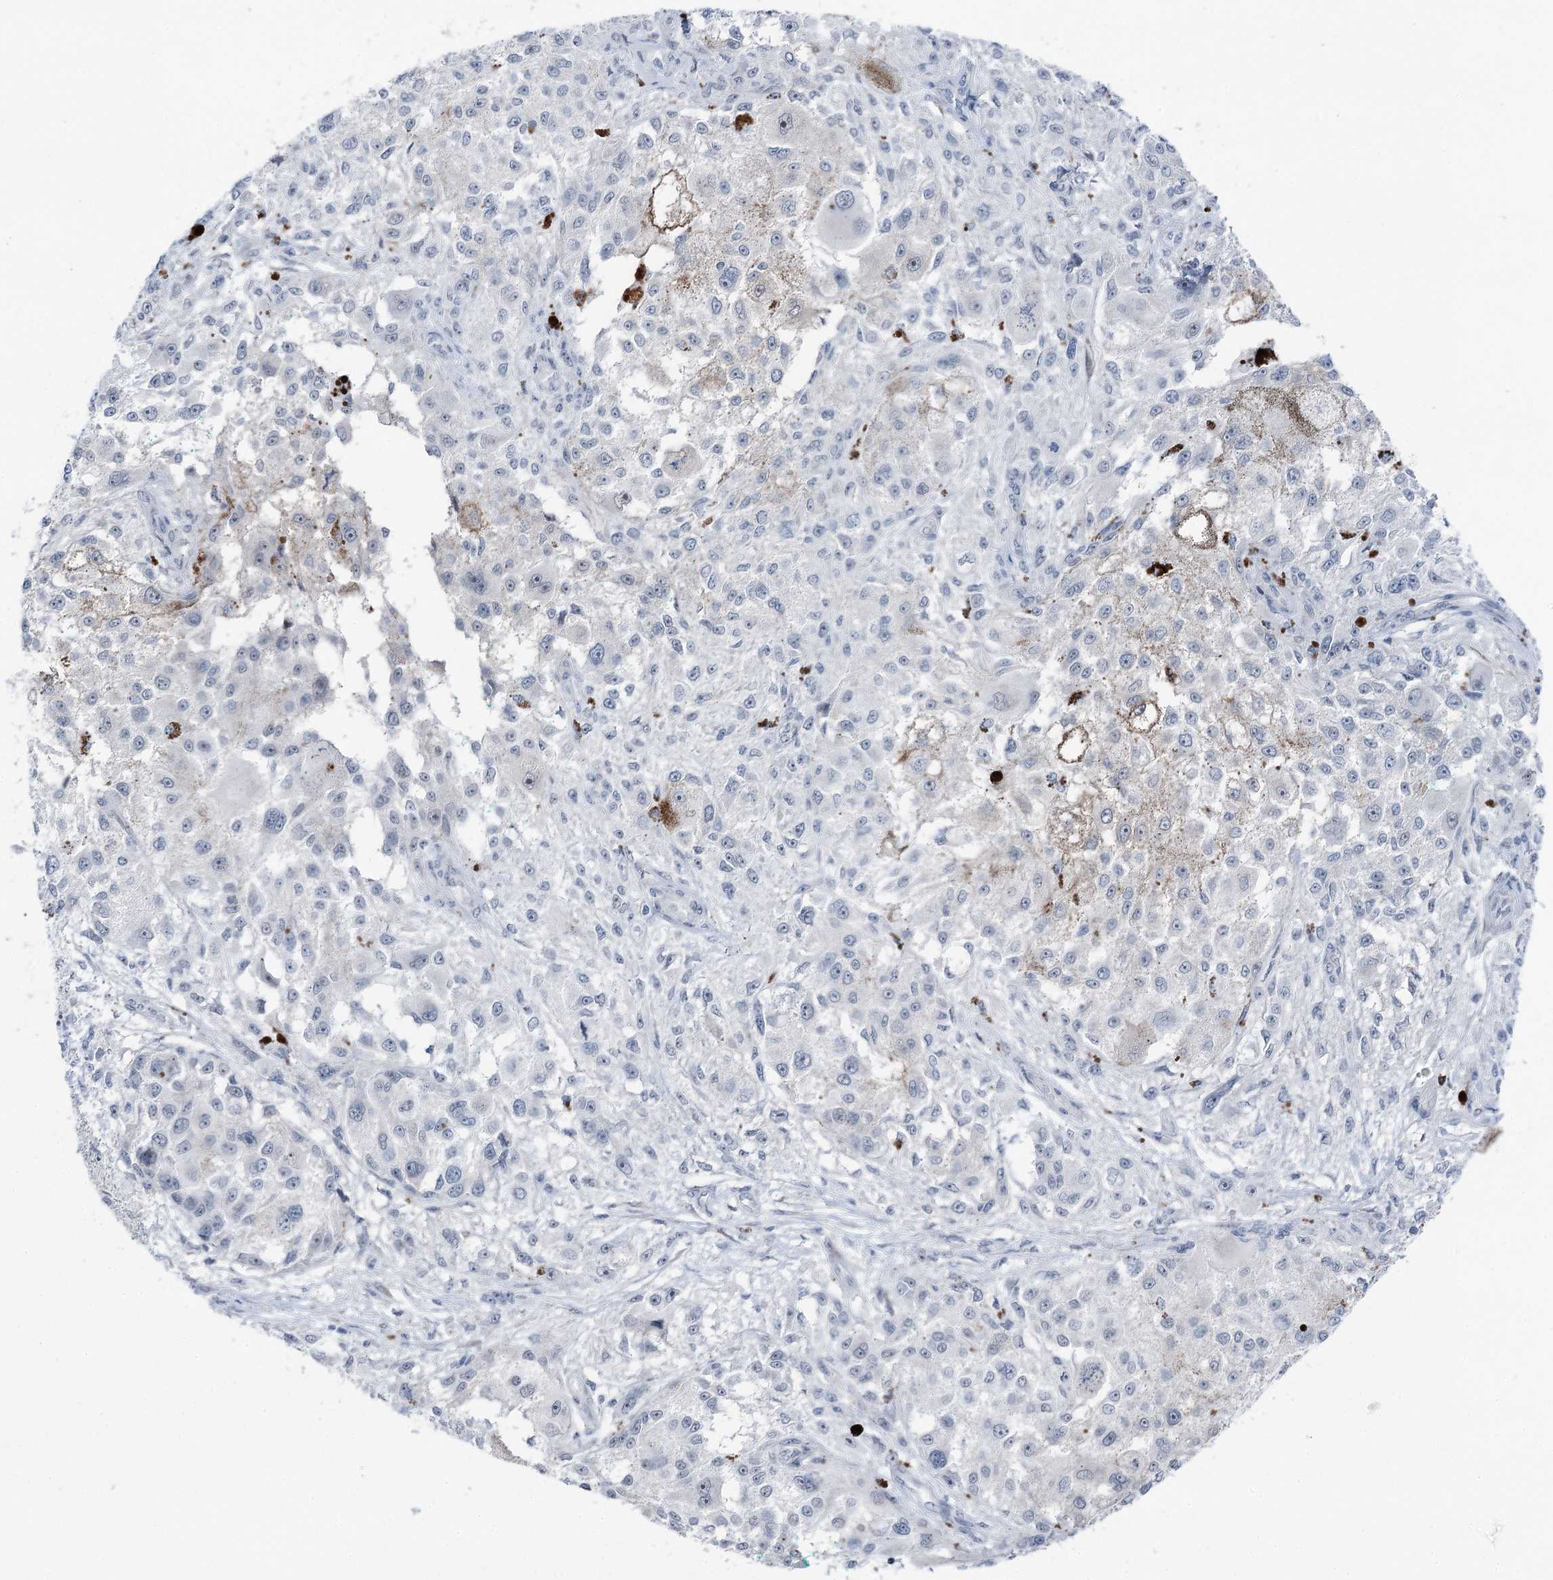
{"staining": {"intensity": "negative", "quantity": "none", "location": "none"}, "tissue": "melanoma", "cell_type": "Tumor cells", "image_type": "cancer", "snomed": [{"axis": "morphology", "description": "Necrosis, NOS"}, {"axis": "morphology", "description": "Malignant melanoma, NOS"}, {"axis": "topography", "description": "Skin"}], "caption": "Immunohistochemistry (IHC) of malignant melanoma reveals no expression in tumor cells.", "gene": "STEEP1", "patient": {"sex": "female", "age": 87}}